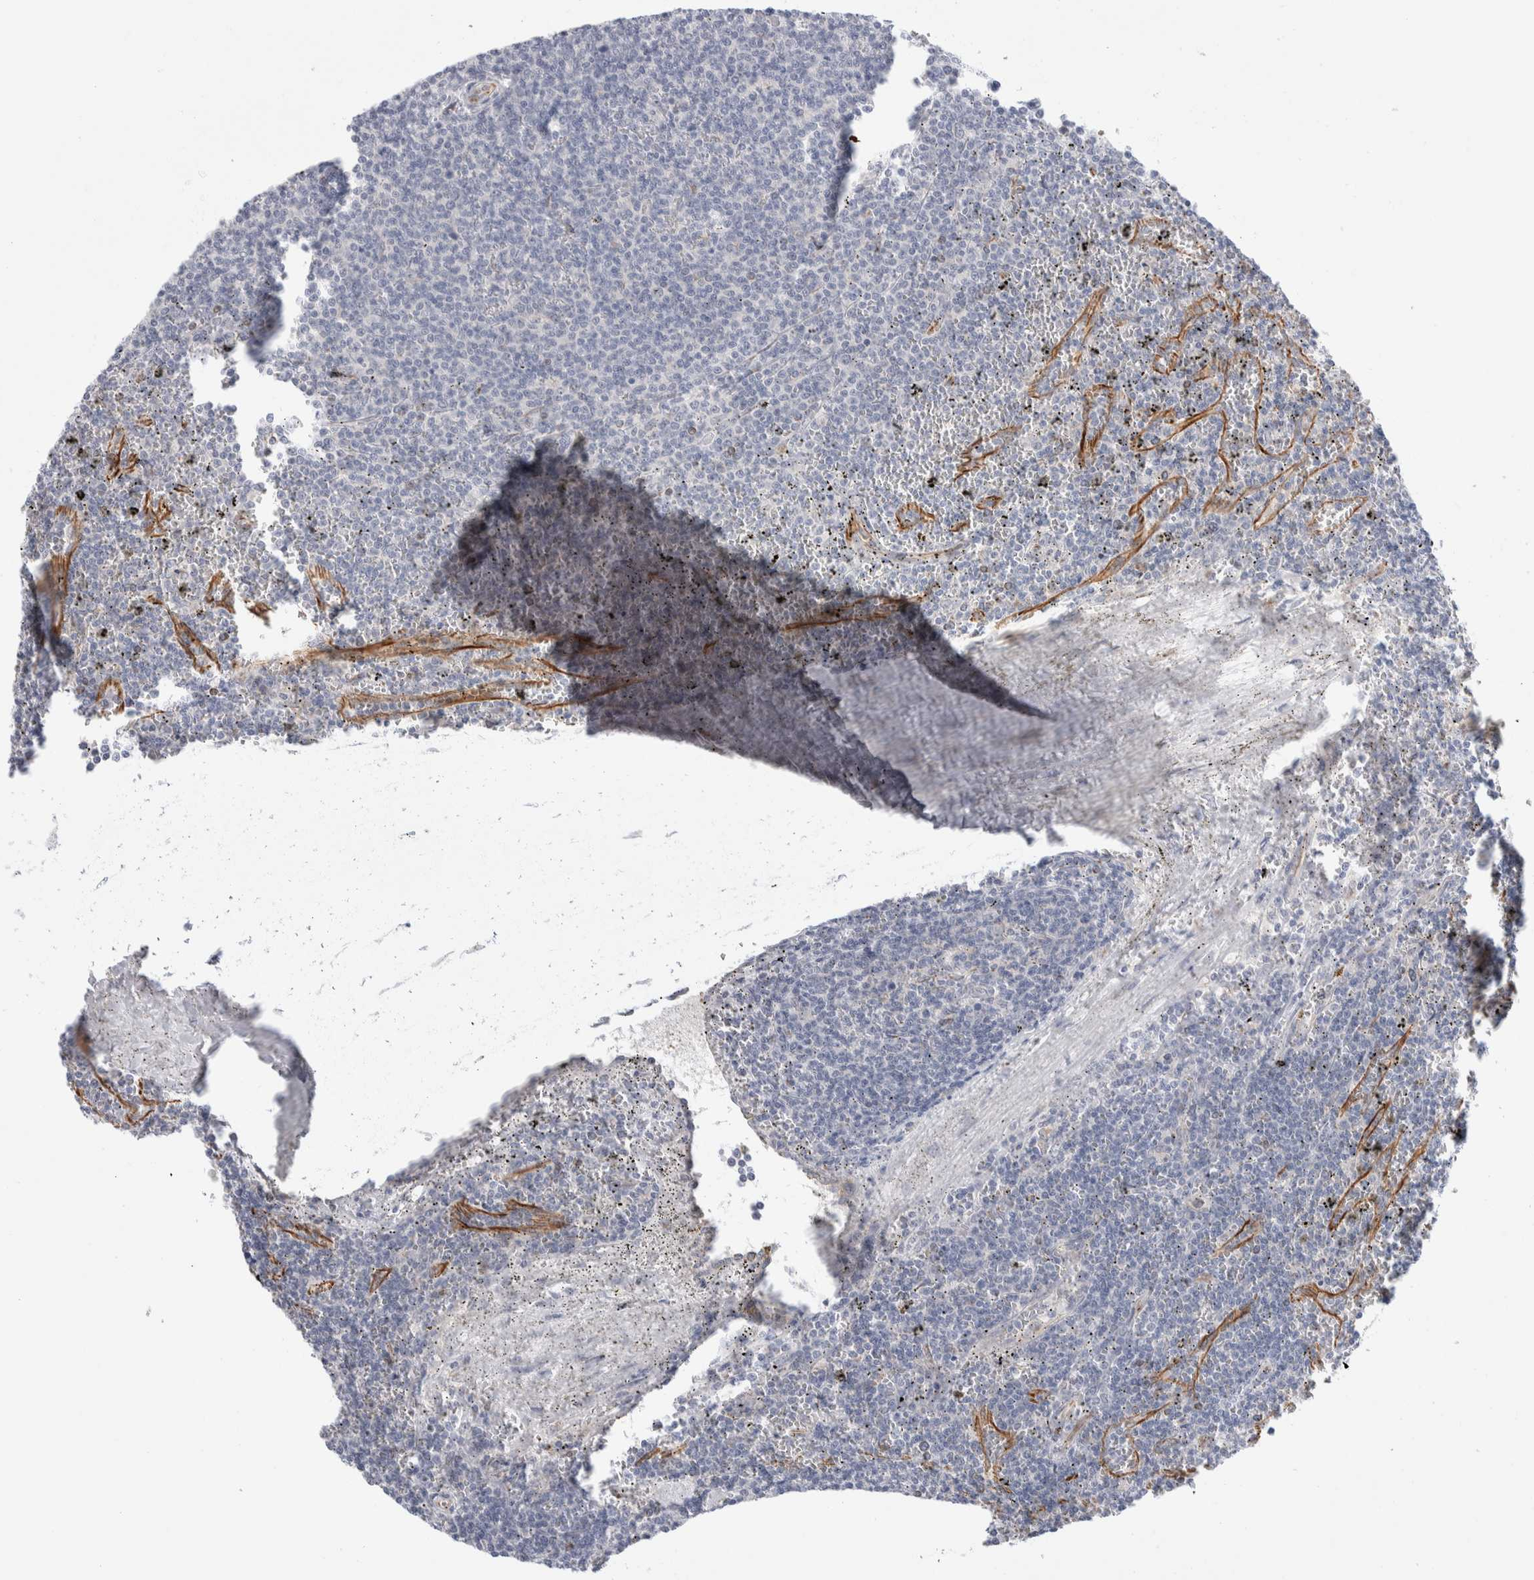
{"staining": {"intensity": "negative", "quantity": "none", "location": "none"}, "tissue": "lymphoma", "cell_type": "Tumor cells", "image_type": "cancer", "snomed": [{"axis": "morphology", "description": "Malignant lymphoma, non-Hodgkin's type, Low grade"}, {"axis": "topography", "description": "Spleen"}], "caption": "Malignant lymphoma, non-Hodgkin's type (low-grade) was stained to show a protein in brown. There is no significant staining in tumor cells. (DAB IHC, high magnification).", "gene": "C1orf112", "patient": {"sex": "female", "age": 50}}